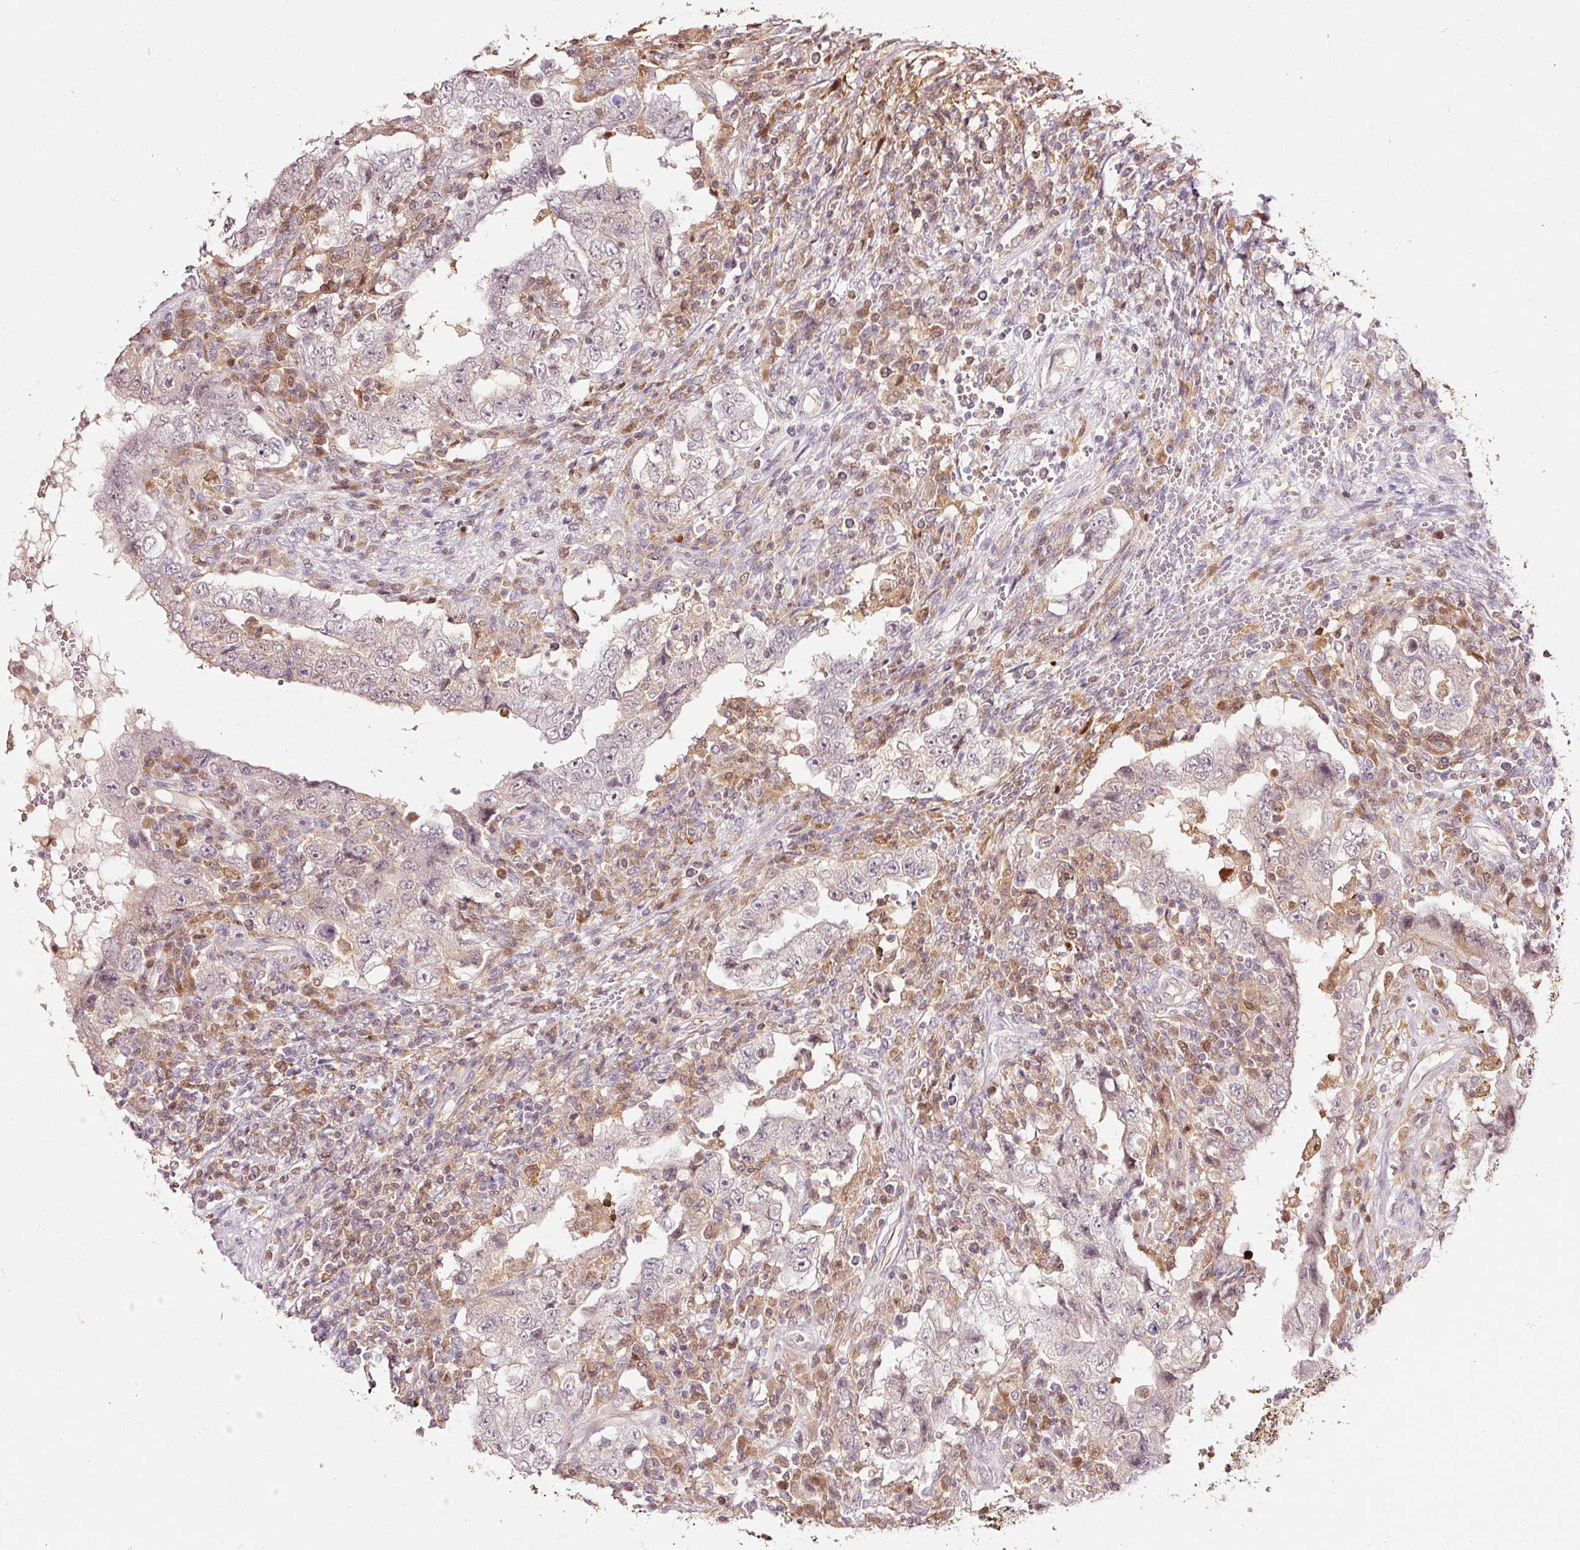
{"staining": {"intensity": "negative", "quantity": "none", "location": "none"}, "tissue": "testis cancer", "cell_type": "Tumor cells", "image_type": "cancer", "snomed": [{"axis": "morphology", "description": "Carcinoma, Embryonal, NOS"}, {"axis": "topography", "description": "Testis"}], "caption": "Human testis cancer (embryonal carcinoma) stained for a protein using immunohistochemistry (IHC) exhibits no positivity in tumor cells.", "gene": "FBXL14", "patient": {"sex": "male", "age": 26}}